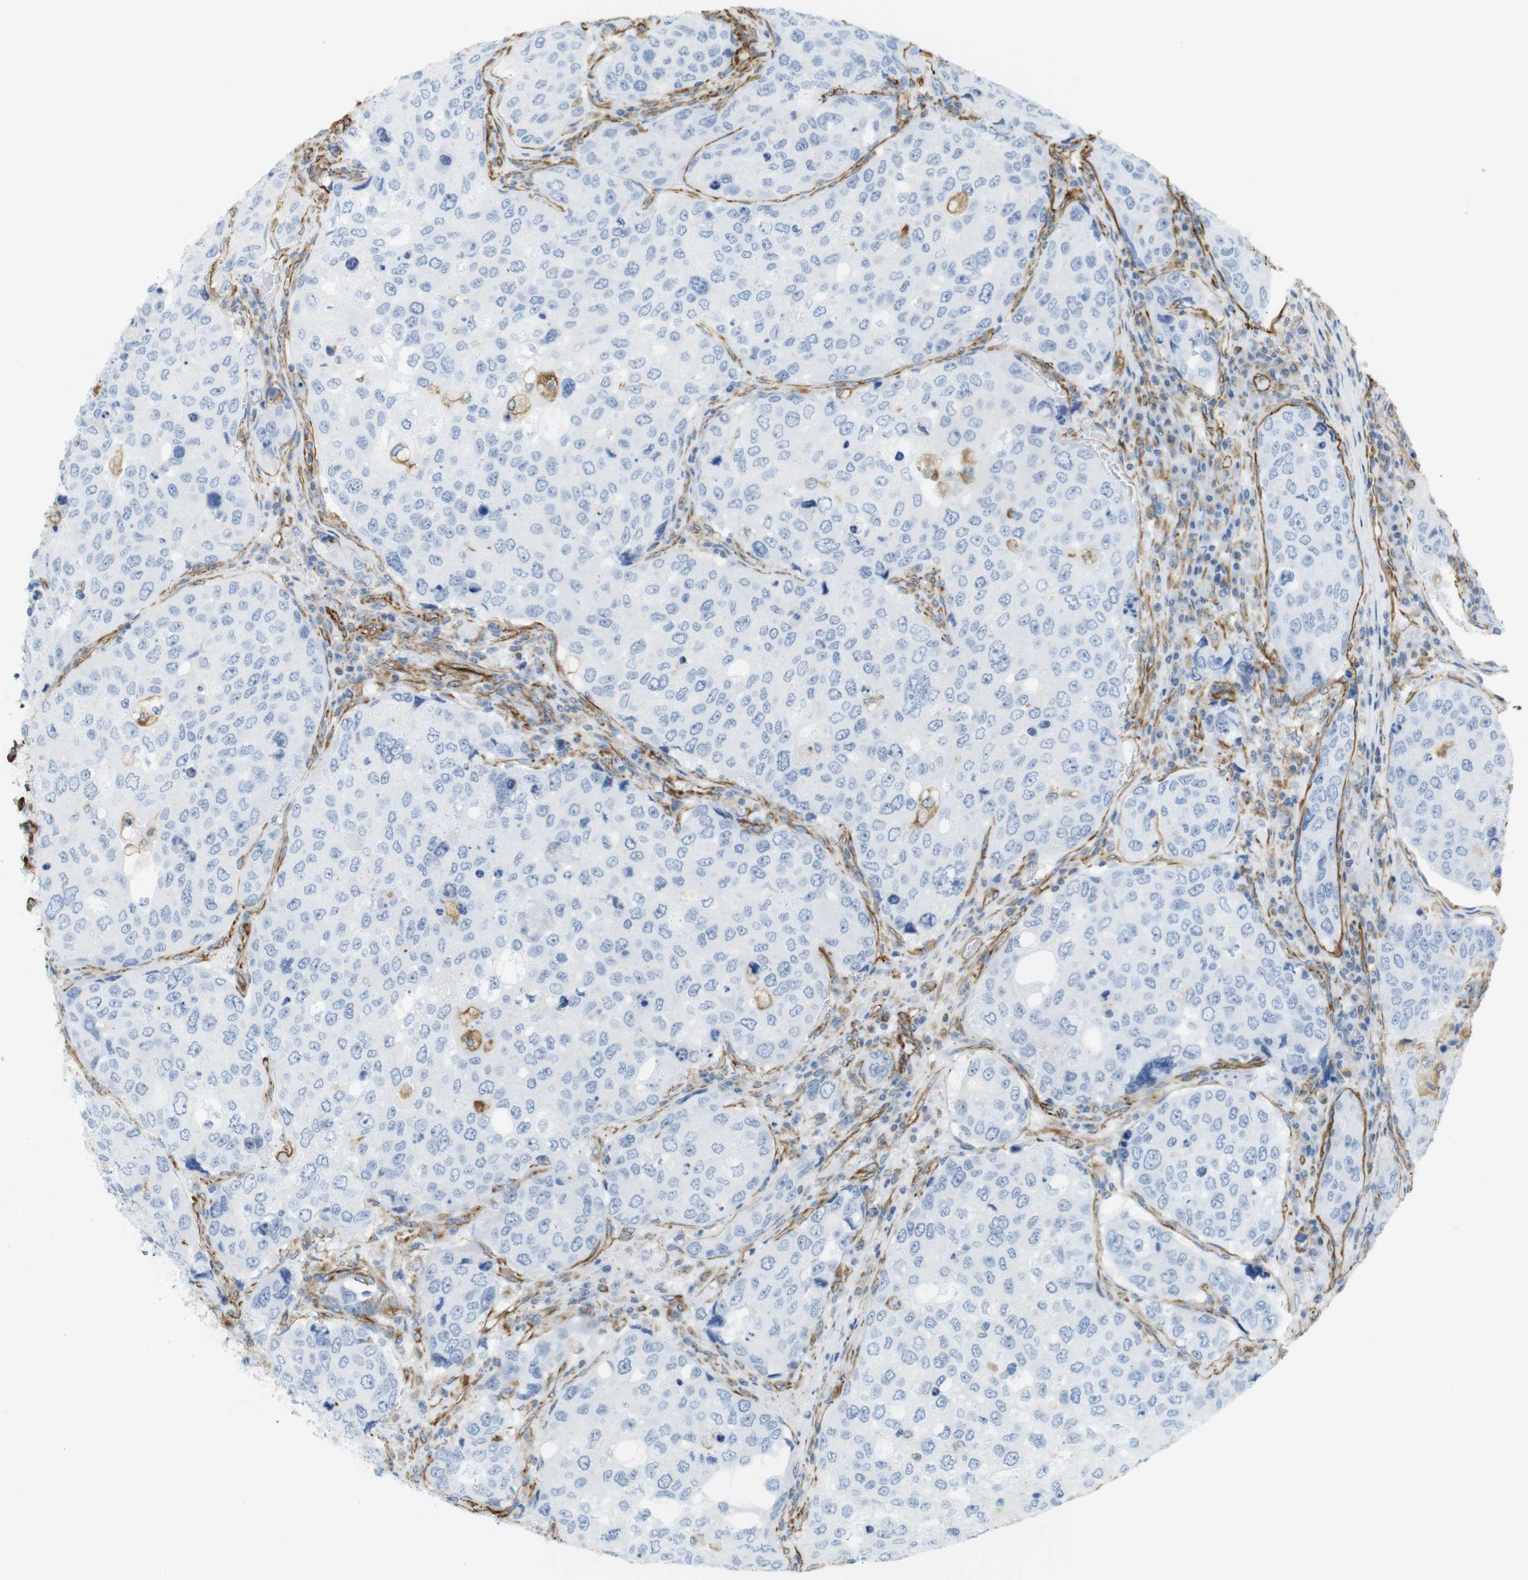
{"staining": {"intensity": "negative", "quantity": "none", "location": "none"}, "tissue": "urothelial cancer", "cell_type": "Tumor cells", "image_type": "cancer", "snomed": [{"axis": "morphology", "description": "Urothelial carcinoma, High grade"}, {"axis": "topography", "description": "Lymph node"}, {"axis": "topography", "description": "Urinary bladder"}], "caption": "The image demonstrates no significant positivity in tumor cells of urothelial cancer.", "gene": "MS4A10", "patient": {"sex": "male", "age": 51}}